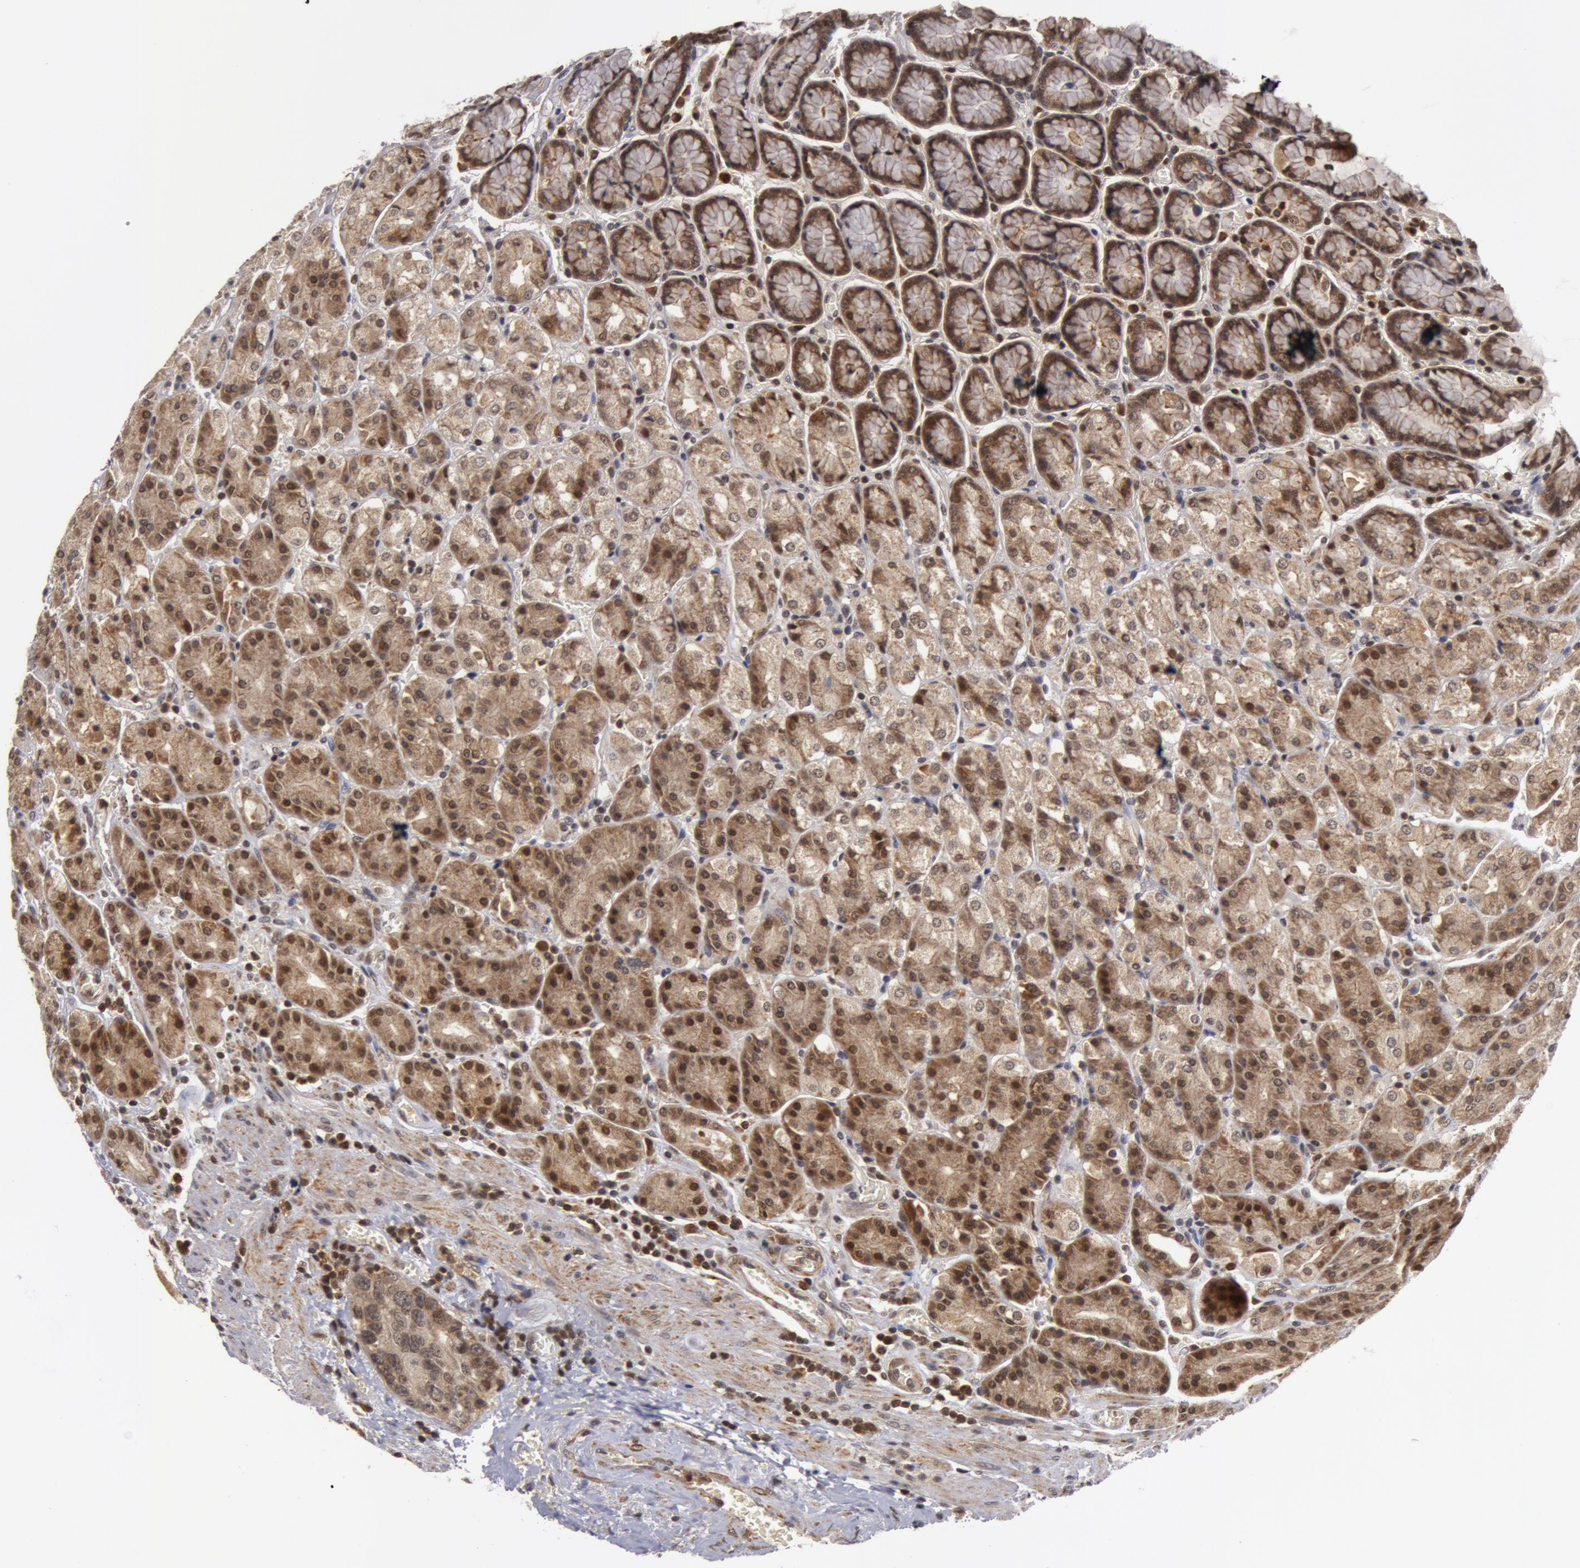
{"staining": {"intensity": "weak", "quantity": ">75%", "location": "nuclear"}, "tissue": "stomach", "cell_type": "Glandular cells", "image_type": "normal", "snomed": [{"axis": "morphology", "description": "Normal tissue, NOS"}, {"axis": "topography", "description": "Stomach, upper"}], "caption": "Normal stomach exhibits weak nuclear staining in about >75% of glandular cells.", "gene": "ZNF350", "patient": {"sex": "female", "age": 81}}